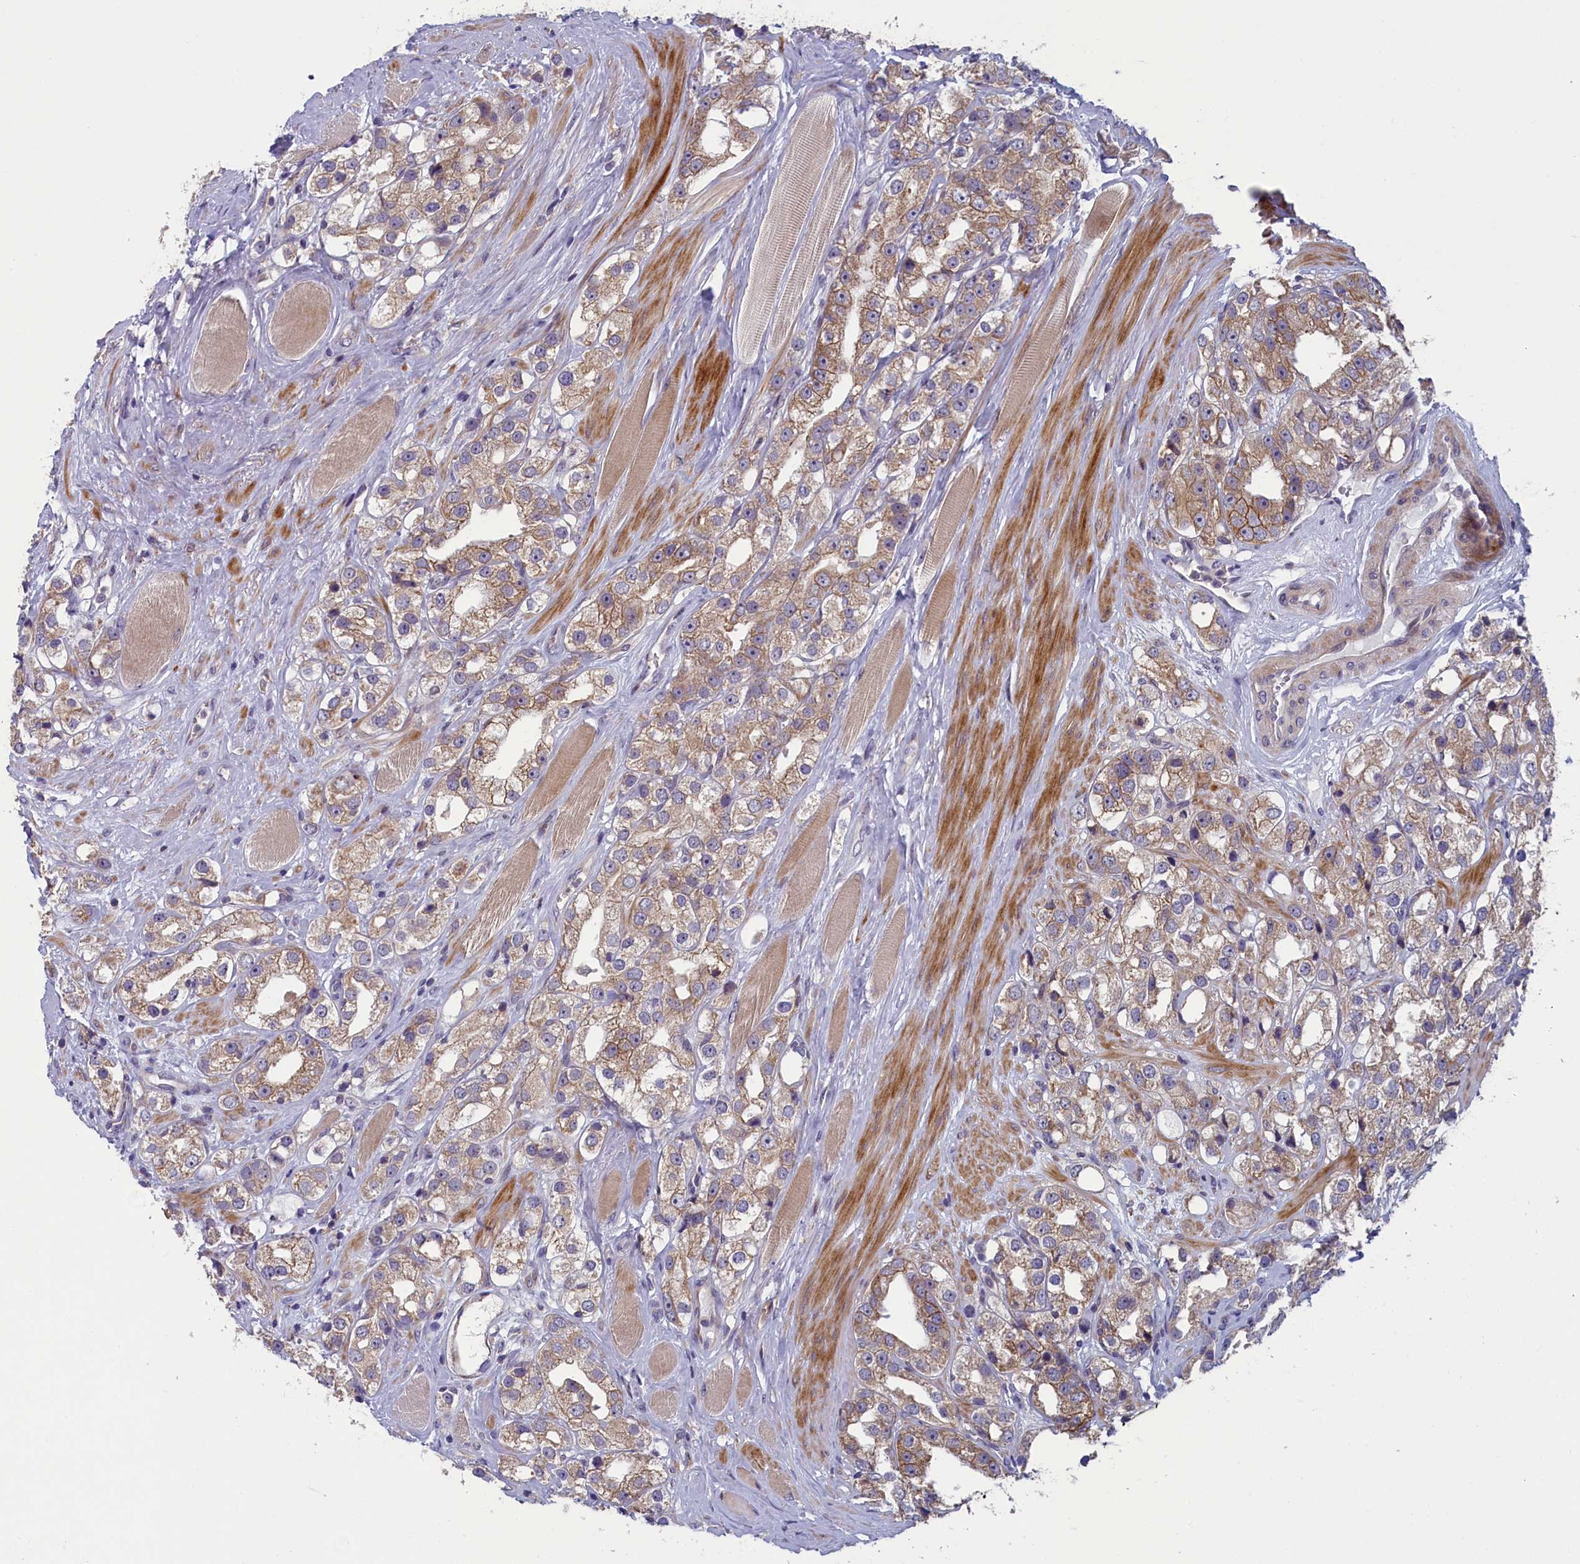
{"staining": {"intensity": "weak", "quantity": ">75%", "location": "cytoplasmic/membranous"}, "tissue": "prostate cancer", "cell_type": "Tumor cells", "image_type": "cancer", "snomed": [{"axis": "morphology", "description": "Adenocarcinoma, NOS"}, {"axis": "topography", "description": "Prostate"}], "caption": "Adenocarcinoma (prostate) stained for a protein shows weak cytoplasmic/membranous positivity in tumor cells.", "gene": "ANKRD39", "patient": {"sex": "male", "age": 79}}